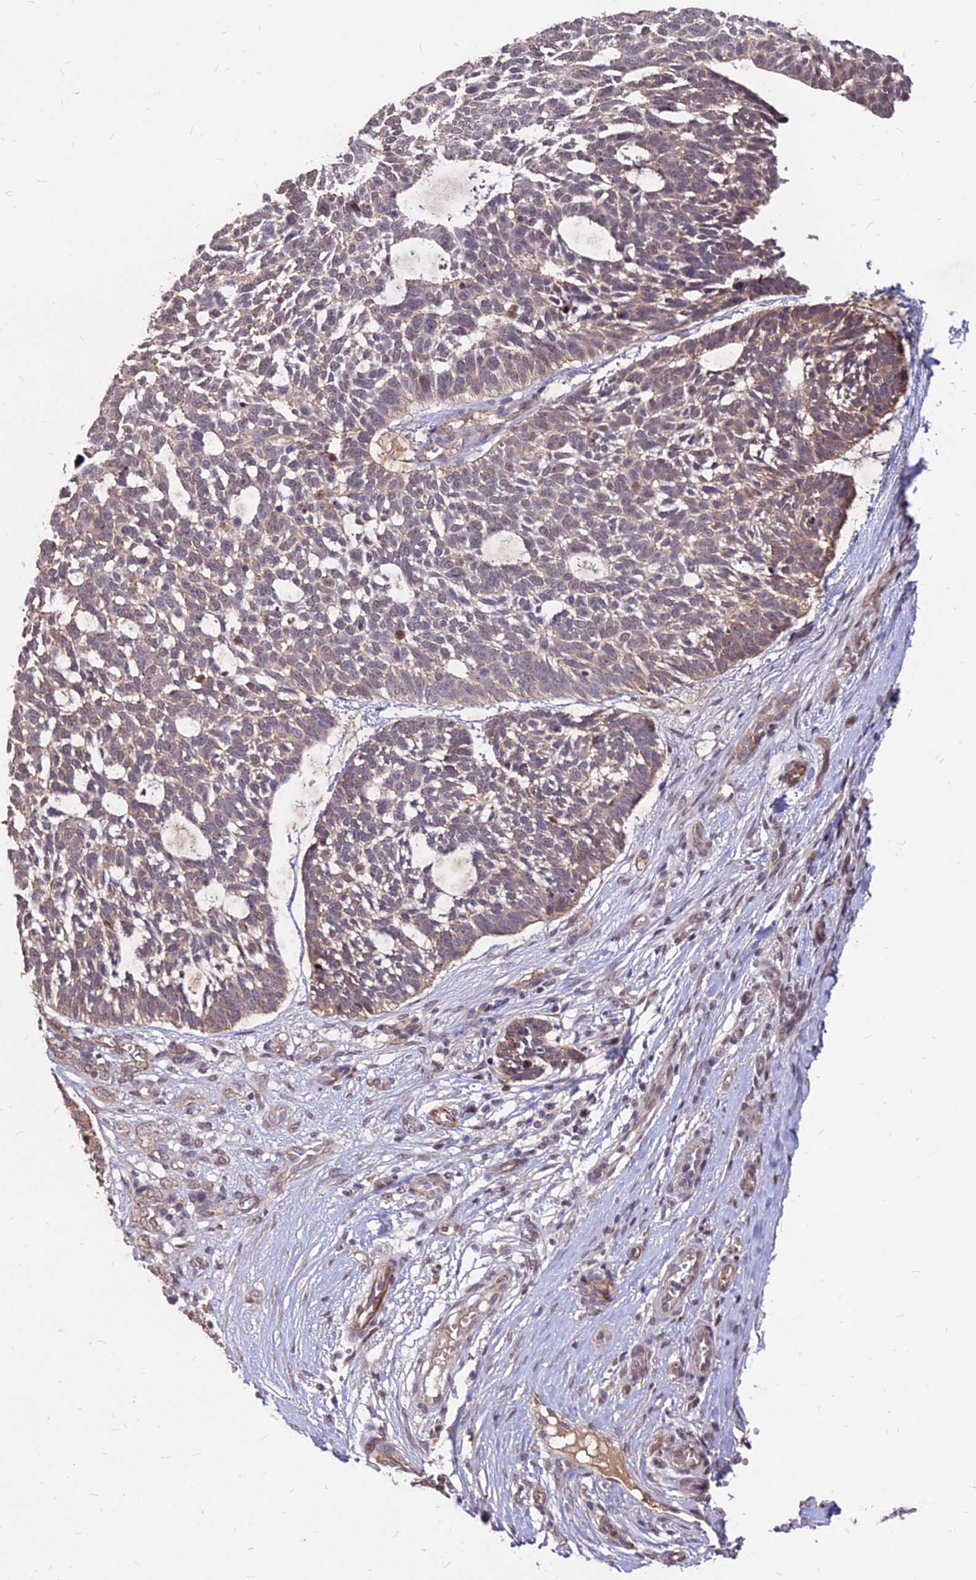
{"staining": {"intensity": "weak", "quantity": "25%-75%", "location": "cytoplasmic/membranous"}, "tissue": "skin cancer", "cell_type": "Tumor cells", "image_type": "cancer", "snomed": [{"axis": "morphology", "description": "Basal cell carcinoma"}, {"axis": "topography", "description": "Skin"}], "caption": "Brown immunohistochemical staining in skin basal cell carcinoma shows weak cytoplasmic/membranous staining in approximately 25%-75% of tumor cells.", "gene": "C11orf68", "patient": {"sex": "male", "age": 88}}